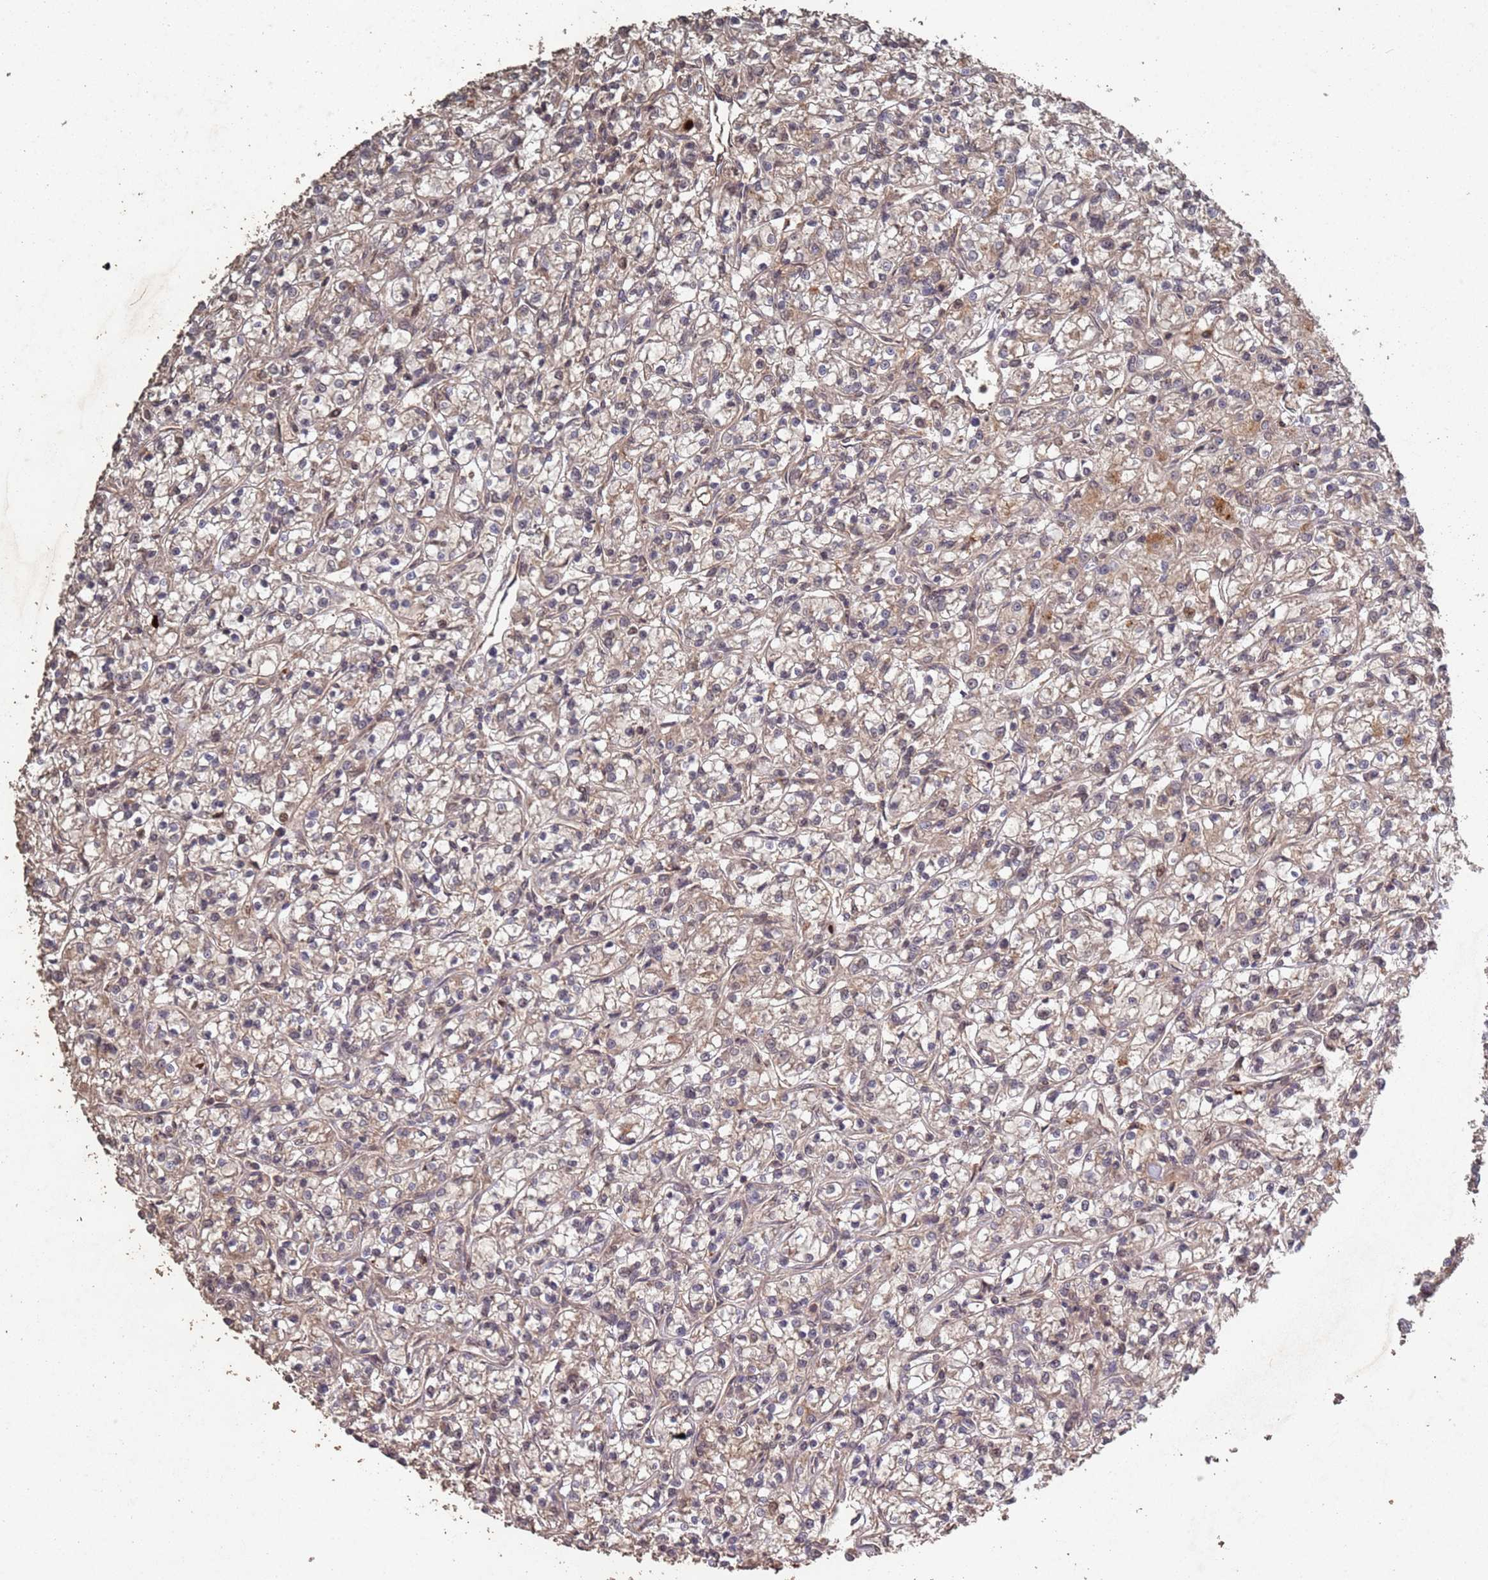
{"staining": {"intensity": "weak", "quantity": ">75%", "location": "cytoplasmic/membranous"}, "tissue": "renal cancer", "cell_type": "Tumor cells", "image_type": "cancer", "snomed": [{"axis": "morphology", "description": "Adenocarcinoma, NOS"}, {"axis": "topography", "description": "Kidney"}], "caption": "Protein analysis of renal adenocarcinoma tissue reveals weak cytoplasmic/membranous staining in about >75% of tumor cells.", "gene": "FRAT1", "patient": {"sex": "female", "age": 59}}